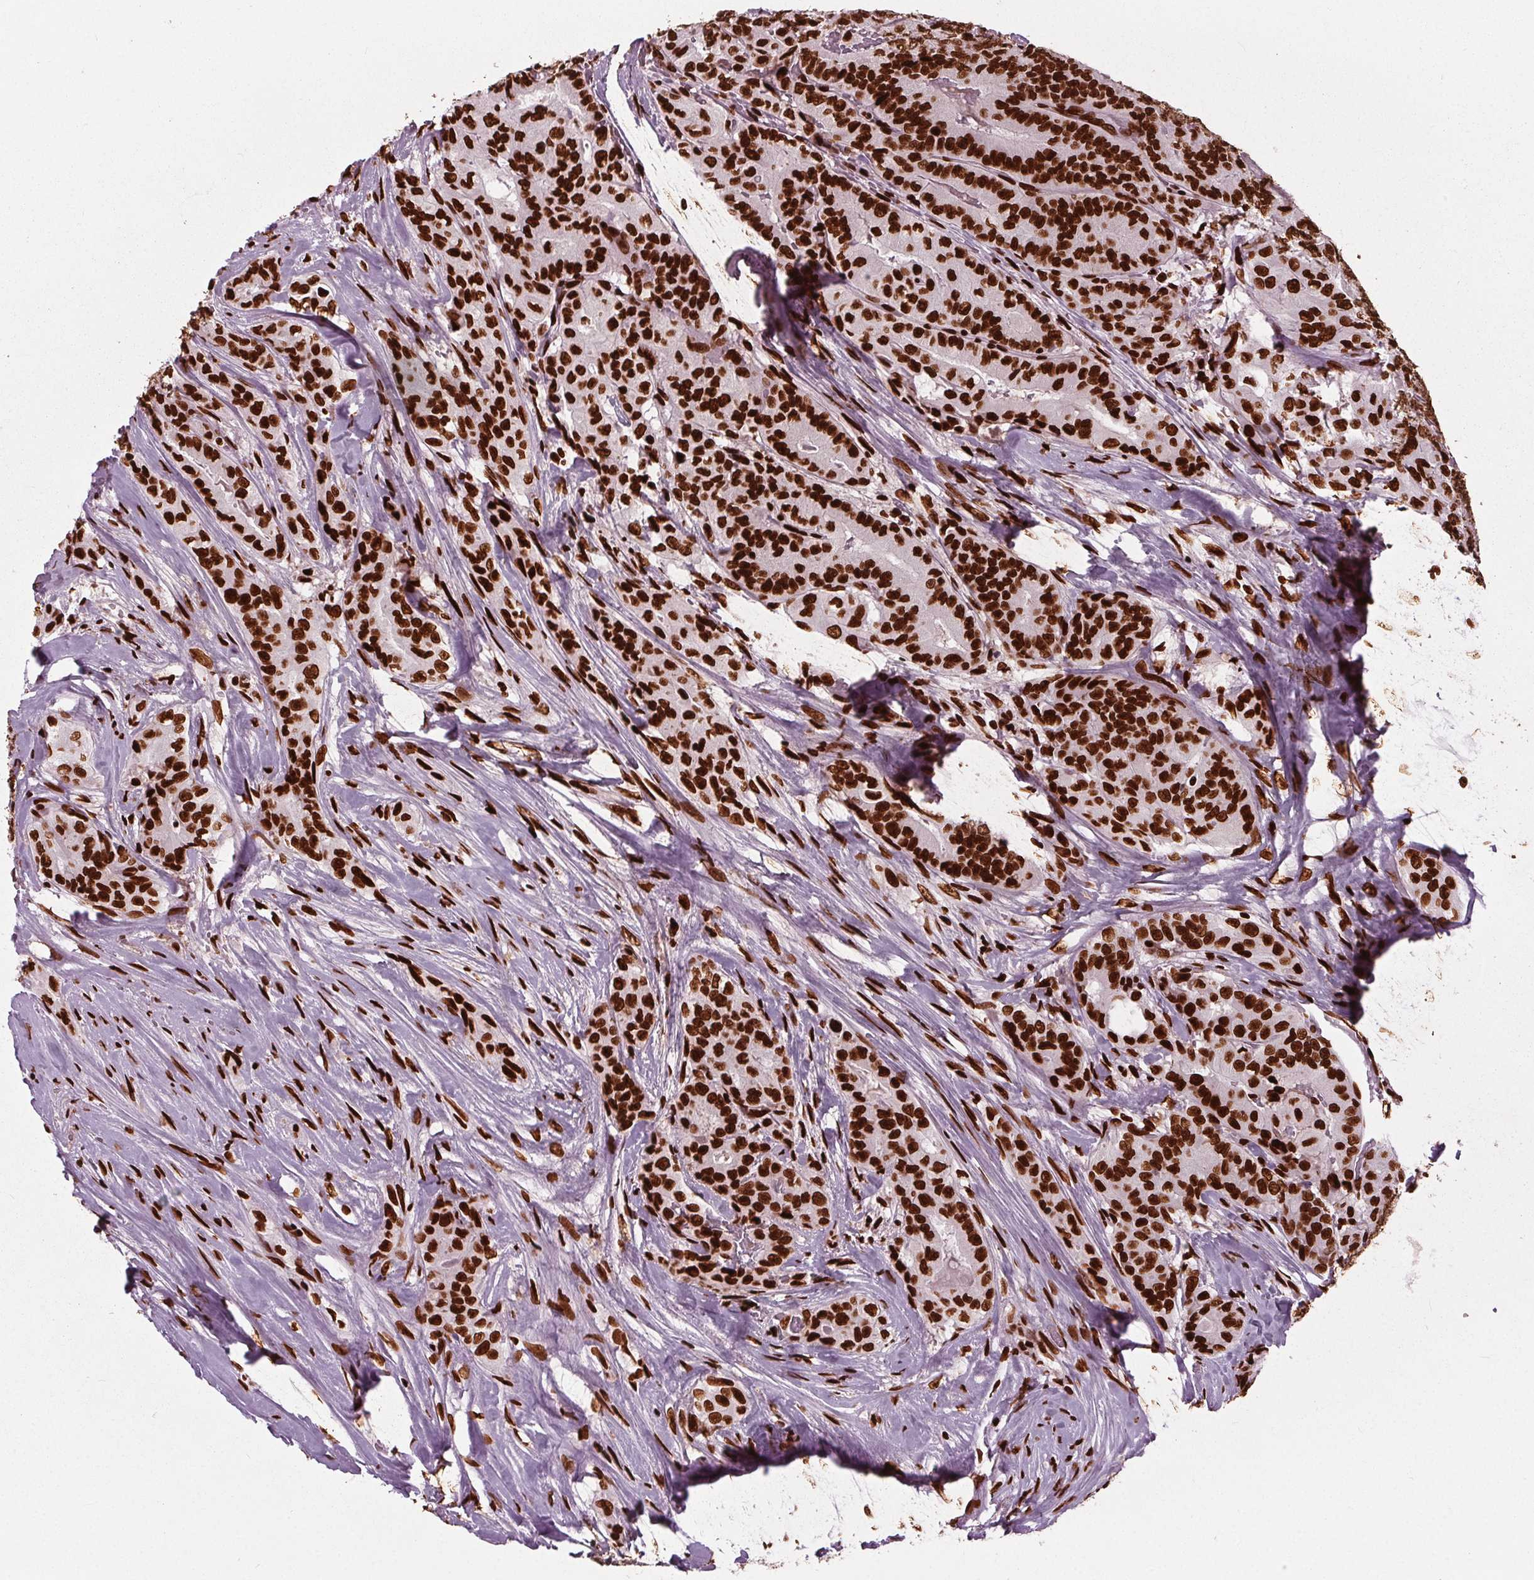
{"staining": {"intensity": "strong", "quantity": ">75%", "location": "nuclear"}, "tissue": "thyroid cancer", "cell_type": "Tumor cells", "image_type": "cancer", "snomed": [{"axis": "morphology", "description": "Papillary adenocarcinoma, NOS"}, {"axis": "topography", "description": "Thyroid gland"}], "caption": "Immunohistochemistry staining of thyroid cancer (papillary adenocarcinoma), which exhibits high levels of strong nuclear staining in about >75% of tumor cells indicating strong nuclear protein positivity. The staining was performed using DAB (3,3'-diaminobenzidine) (brown) for protein detection and nuclei were counterstained in hematoxylin (blue).", "gene": "BRD4", "patient": {"sex": "male", "age": 61}}